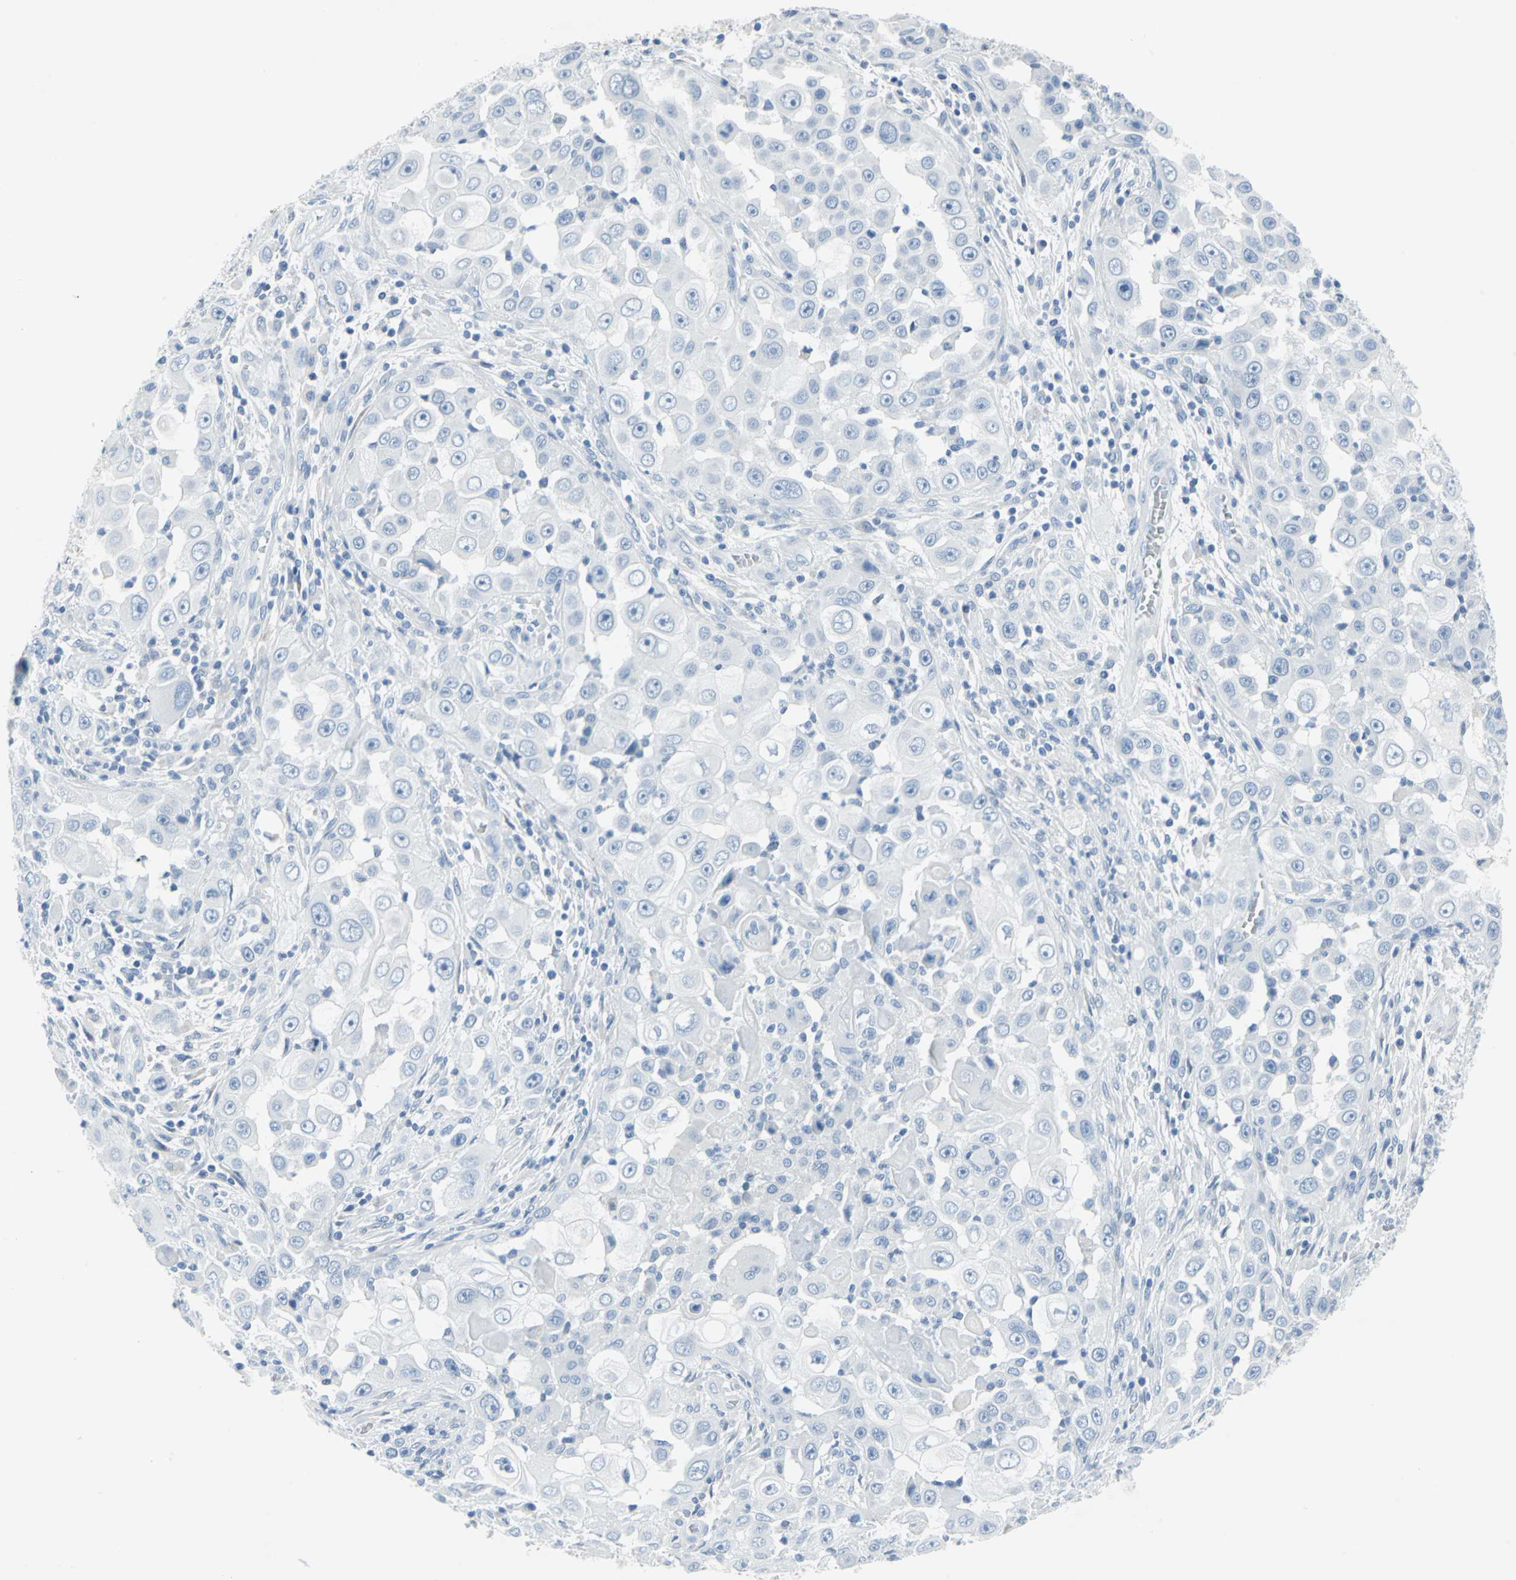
{"staining": {"intensity": "negative", "quantity": "none", "location": "none"}, "tissue": "head and neck cancer", "cell_type": "Tumor cells", "image_type": "cancer", "snomed": [{"axis": "morphology", "description": "Carcinoma, NOS"}, {"axis": "topography", "description": "Head-Neck"}], "caption": "Head and neck cancer was stained to show a protein in brown. There is no significant expression in tumor cells. (Stains: DAB (3,3'-diaminobenzidine) IHC with hematoxylin counter stain, Microscopy: brightfield microscopy at high magnification).", "gene": "CYB5A", "patient": {"sex": "male", "age": 87}}